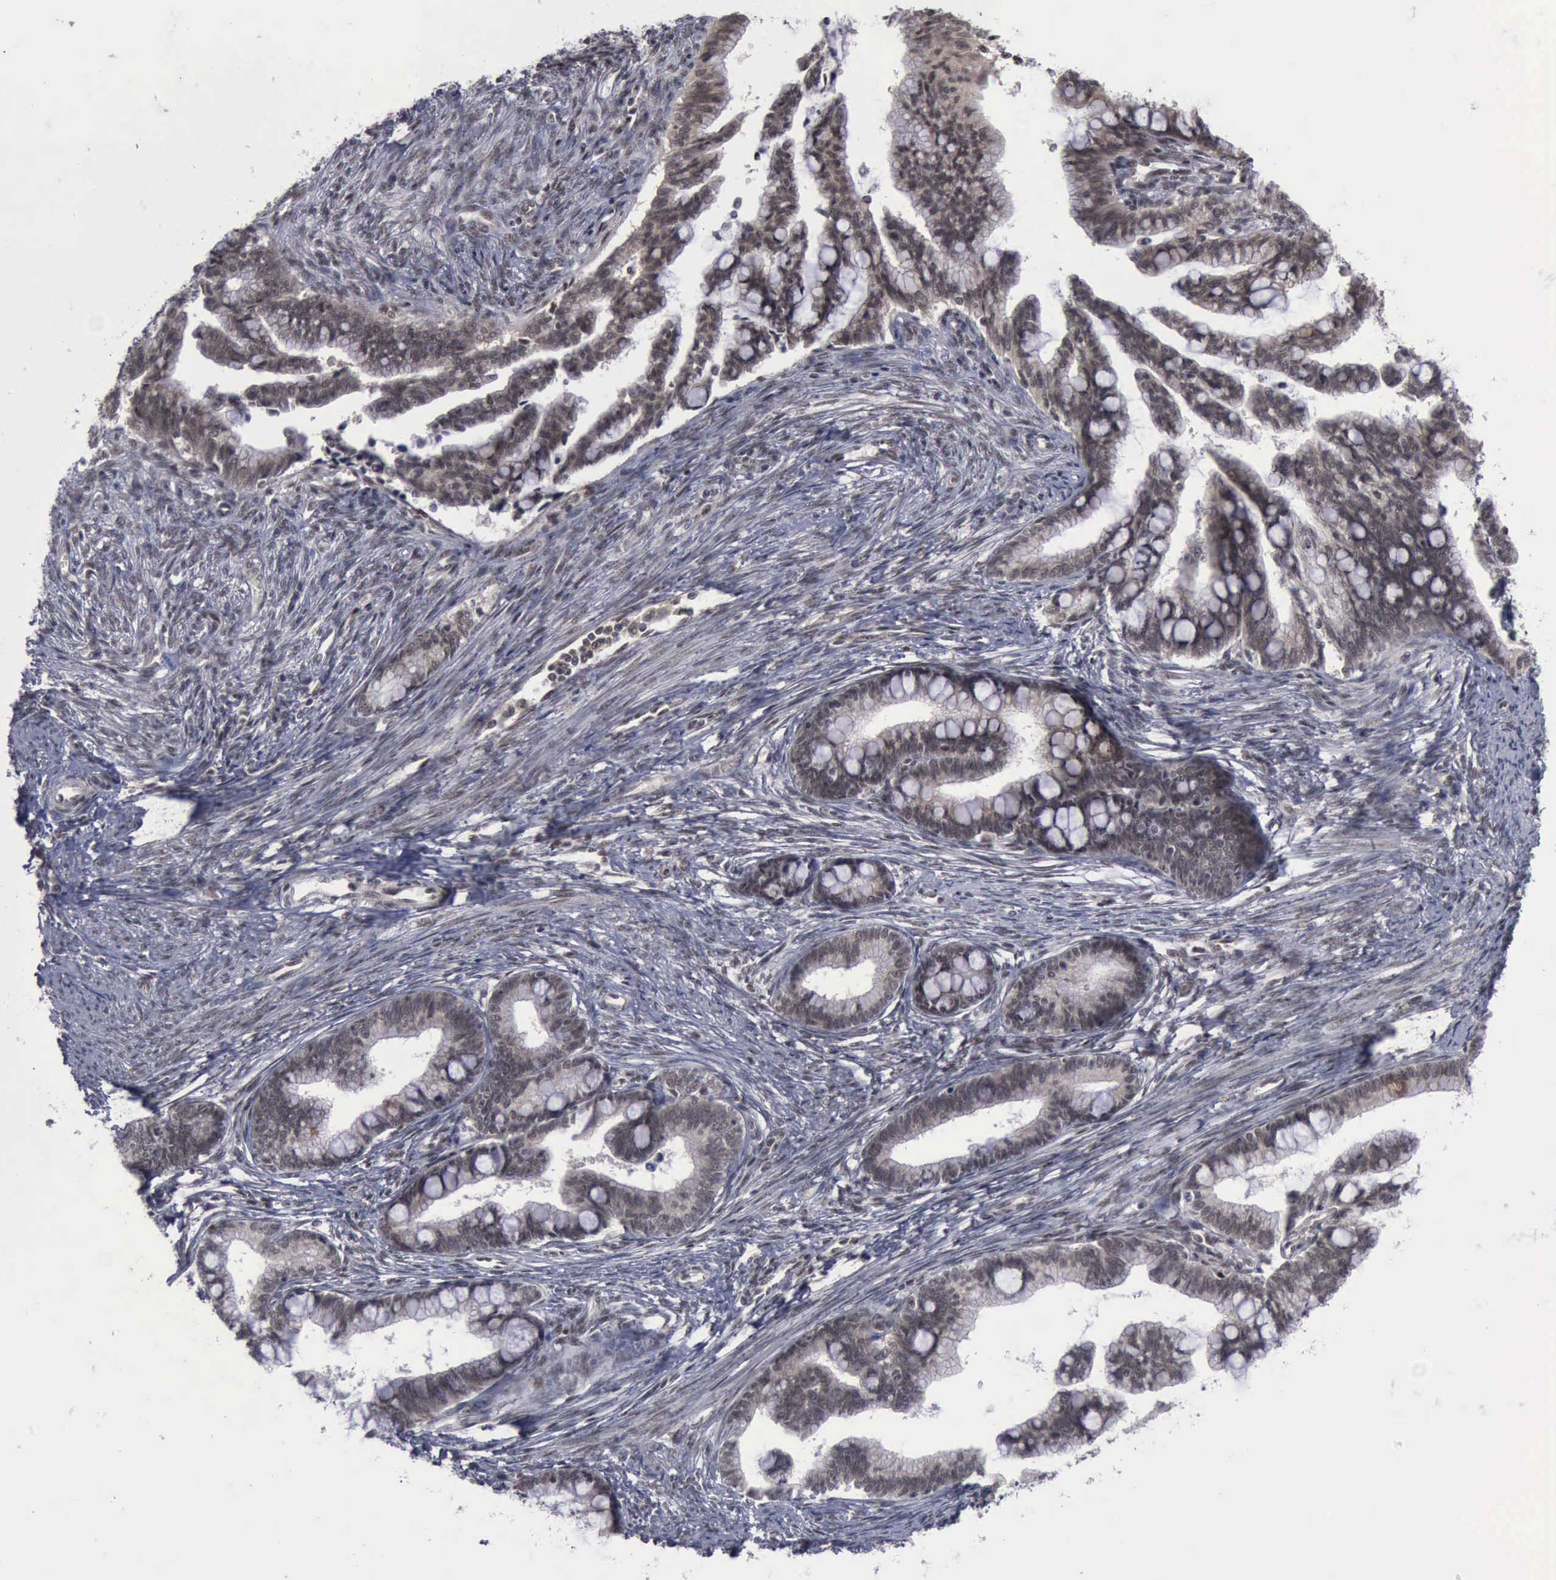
{"staining": {"intensity": "moderate", "quantity": ">75%", "location": "cytoplasmic/membranous,nuclear"}, "tissue": "cervical cancer", "cell_type": "Tumor cells", "image_type": "cancer", "snomed": [{"axis": "morphology", "description": "Adenocarcinoma, NOS"}, {"axis": "topography", "description": "Cervix"}], "caption": "Human adenocarcinoma (cervical) stained with a brown dye demonstrates moderate cytoplasmic/membranous and nuclear positive staining in about >75% of tumor cells.", "gene": "ATM", "patient": {"sex": "female", "age": 36}}